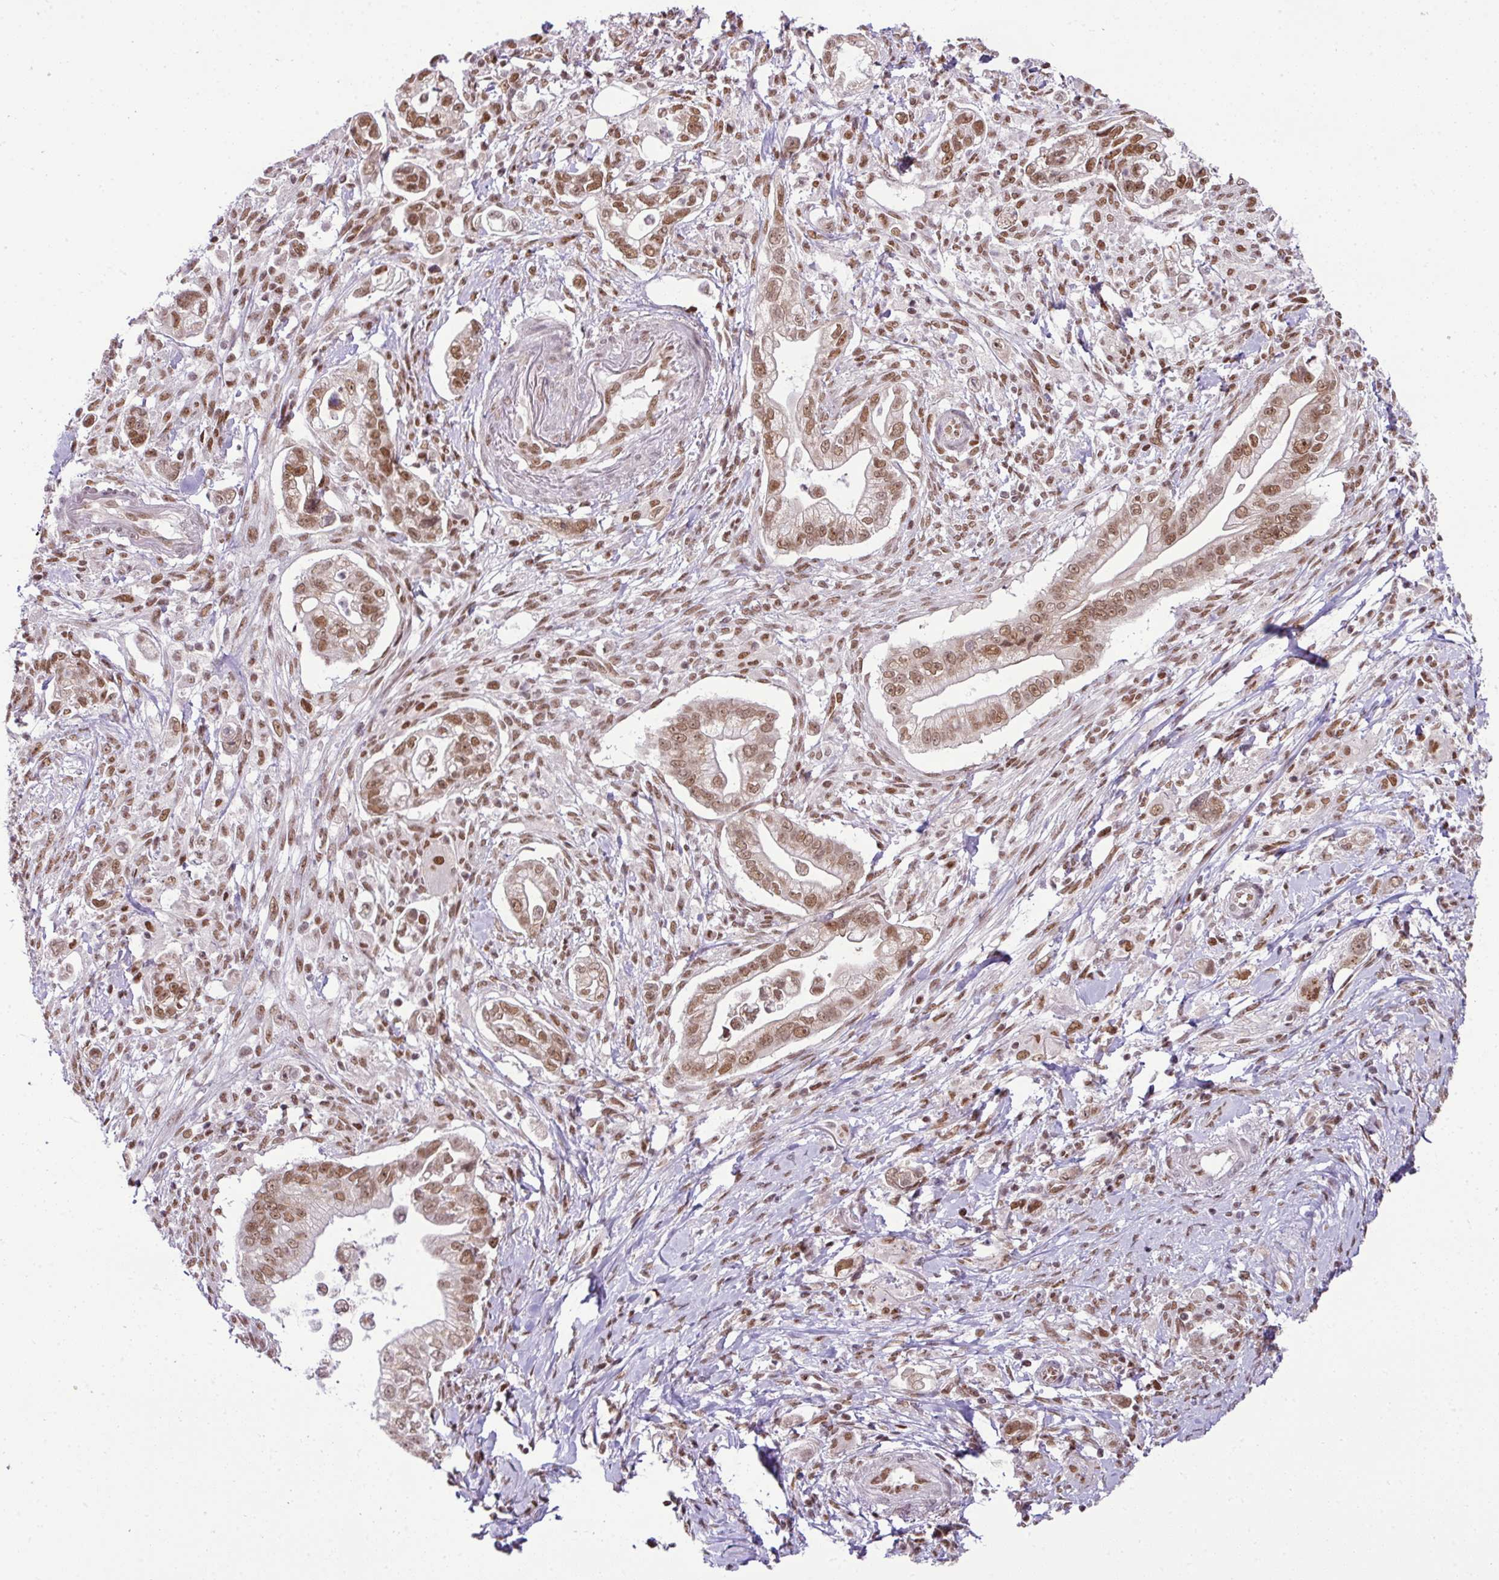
{"staining": {"intensity": "moderate", "quantity": ">75%", "location": "nuclear"}, "tissue": "pancreatic cancer", "cell_type": "Tumor cells", "image_type": "cancer", "snomed": [{"axis": "morphology", "description": "Adenocarcinoma, NOS"}, {"axis": "topography", "description": "Pancreas"}], "caption": "Moderate nuclear expression for a protein is appreciated in approximately >75% of tumor cells of adenocarcinoma (pancreatic) using immunohistochemistry (IHC).", "gene": "PGAP4", "patient": {"sex": "male", "age": 70}}